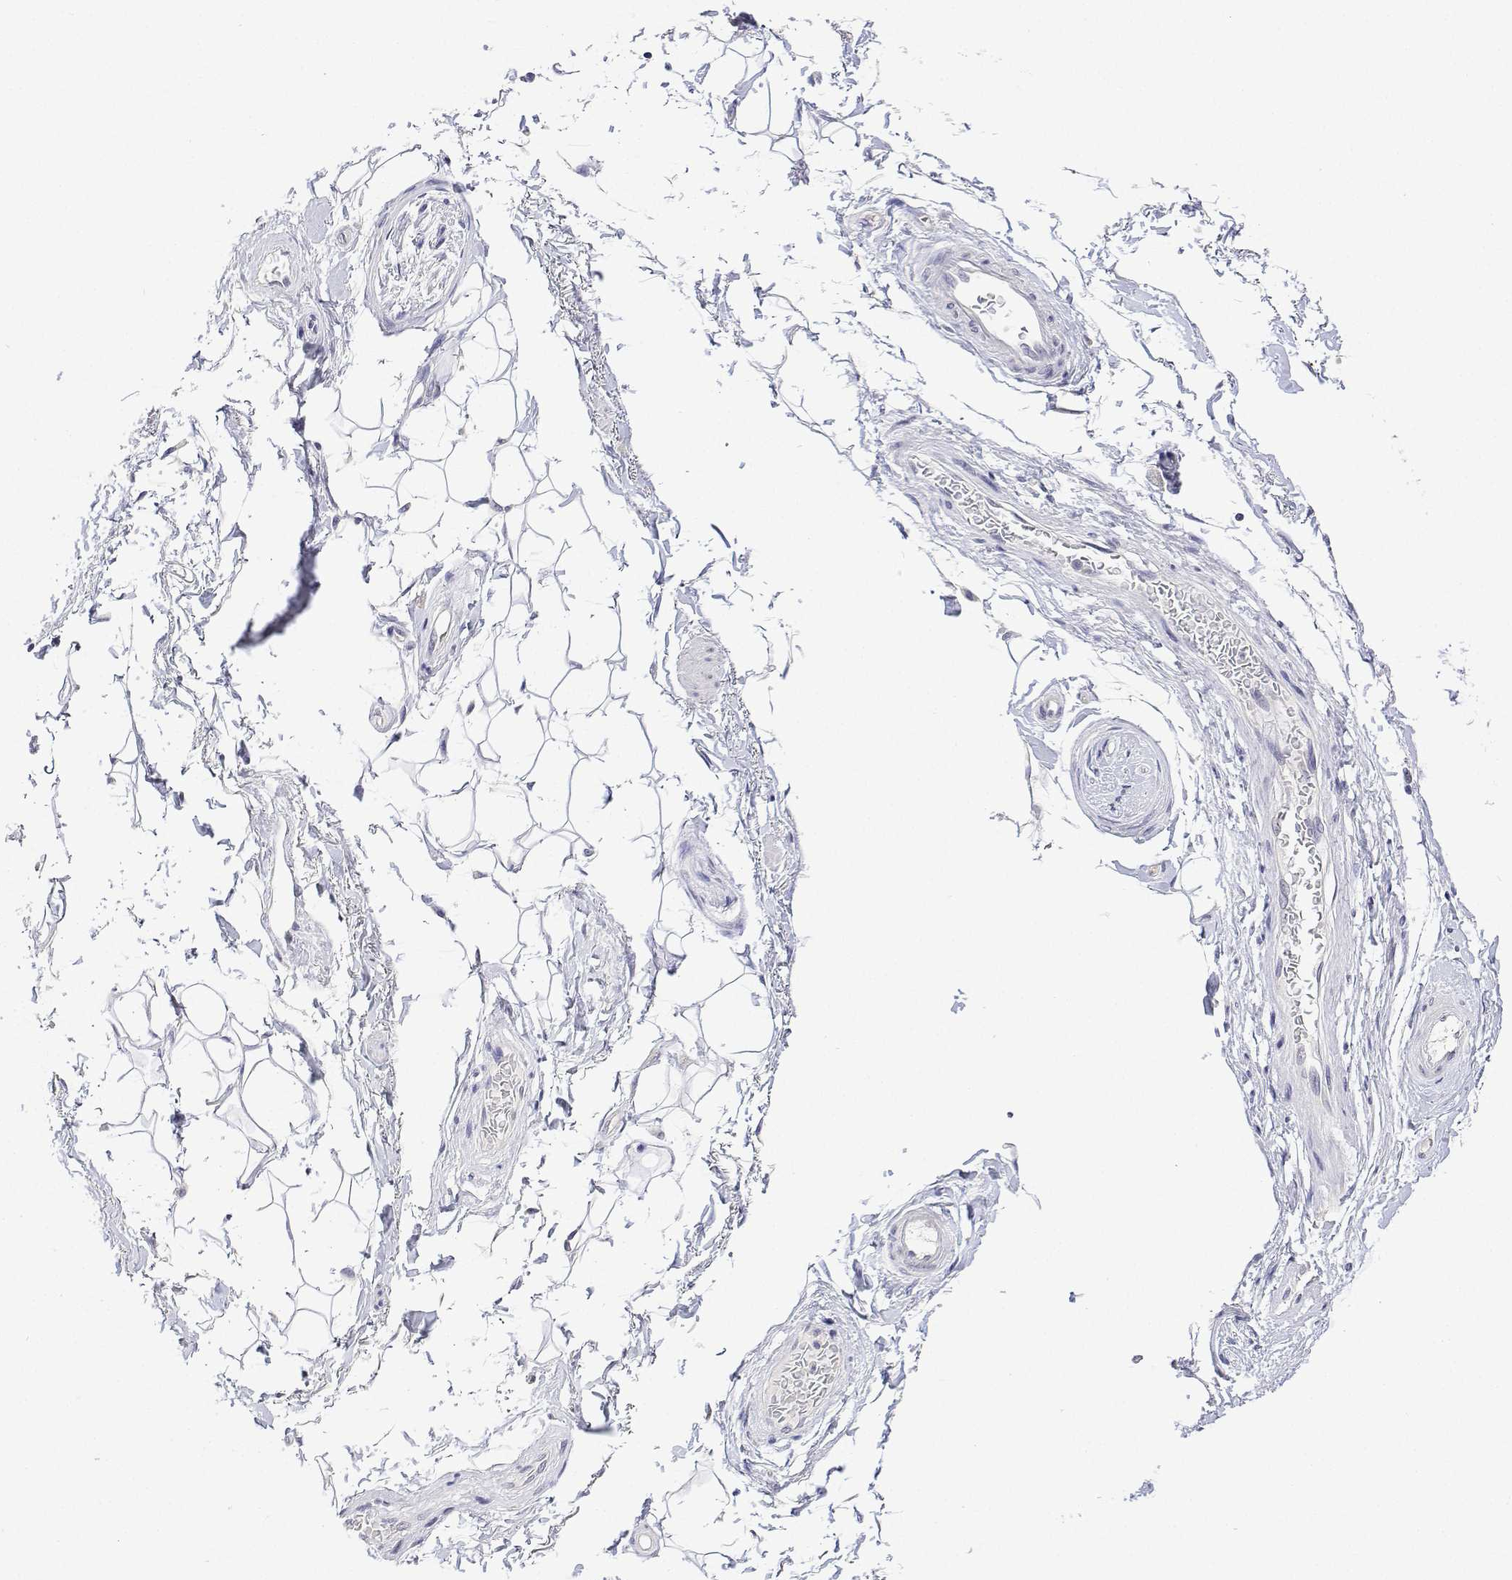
{"staining": {"intensity": "negative", "quantity": "none", "location": "none"}, "tissue": "adipose tissue", "cell_type": "Adipocytes", "image_type": "normal", "snomed": [{"axis": "morphology", "description": "Normal tissue, NOS"}, {"axis": "topography", "description": "Anal"}, {"axis": "topography", "description": "Peripheral nerve tissue"}], "caption": "Adipocytes are negative for brown protein staining in unremarkable adipose tissue. (DAB immunohistochemistry with hematoxylin counter stain).", "gene": "PLCB1", "patient": {"sex": "male", "age": 51}}